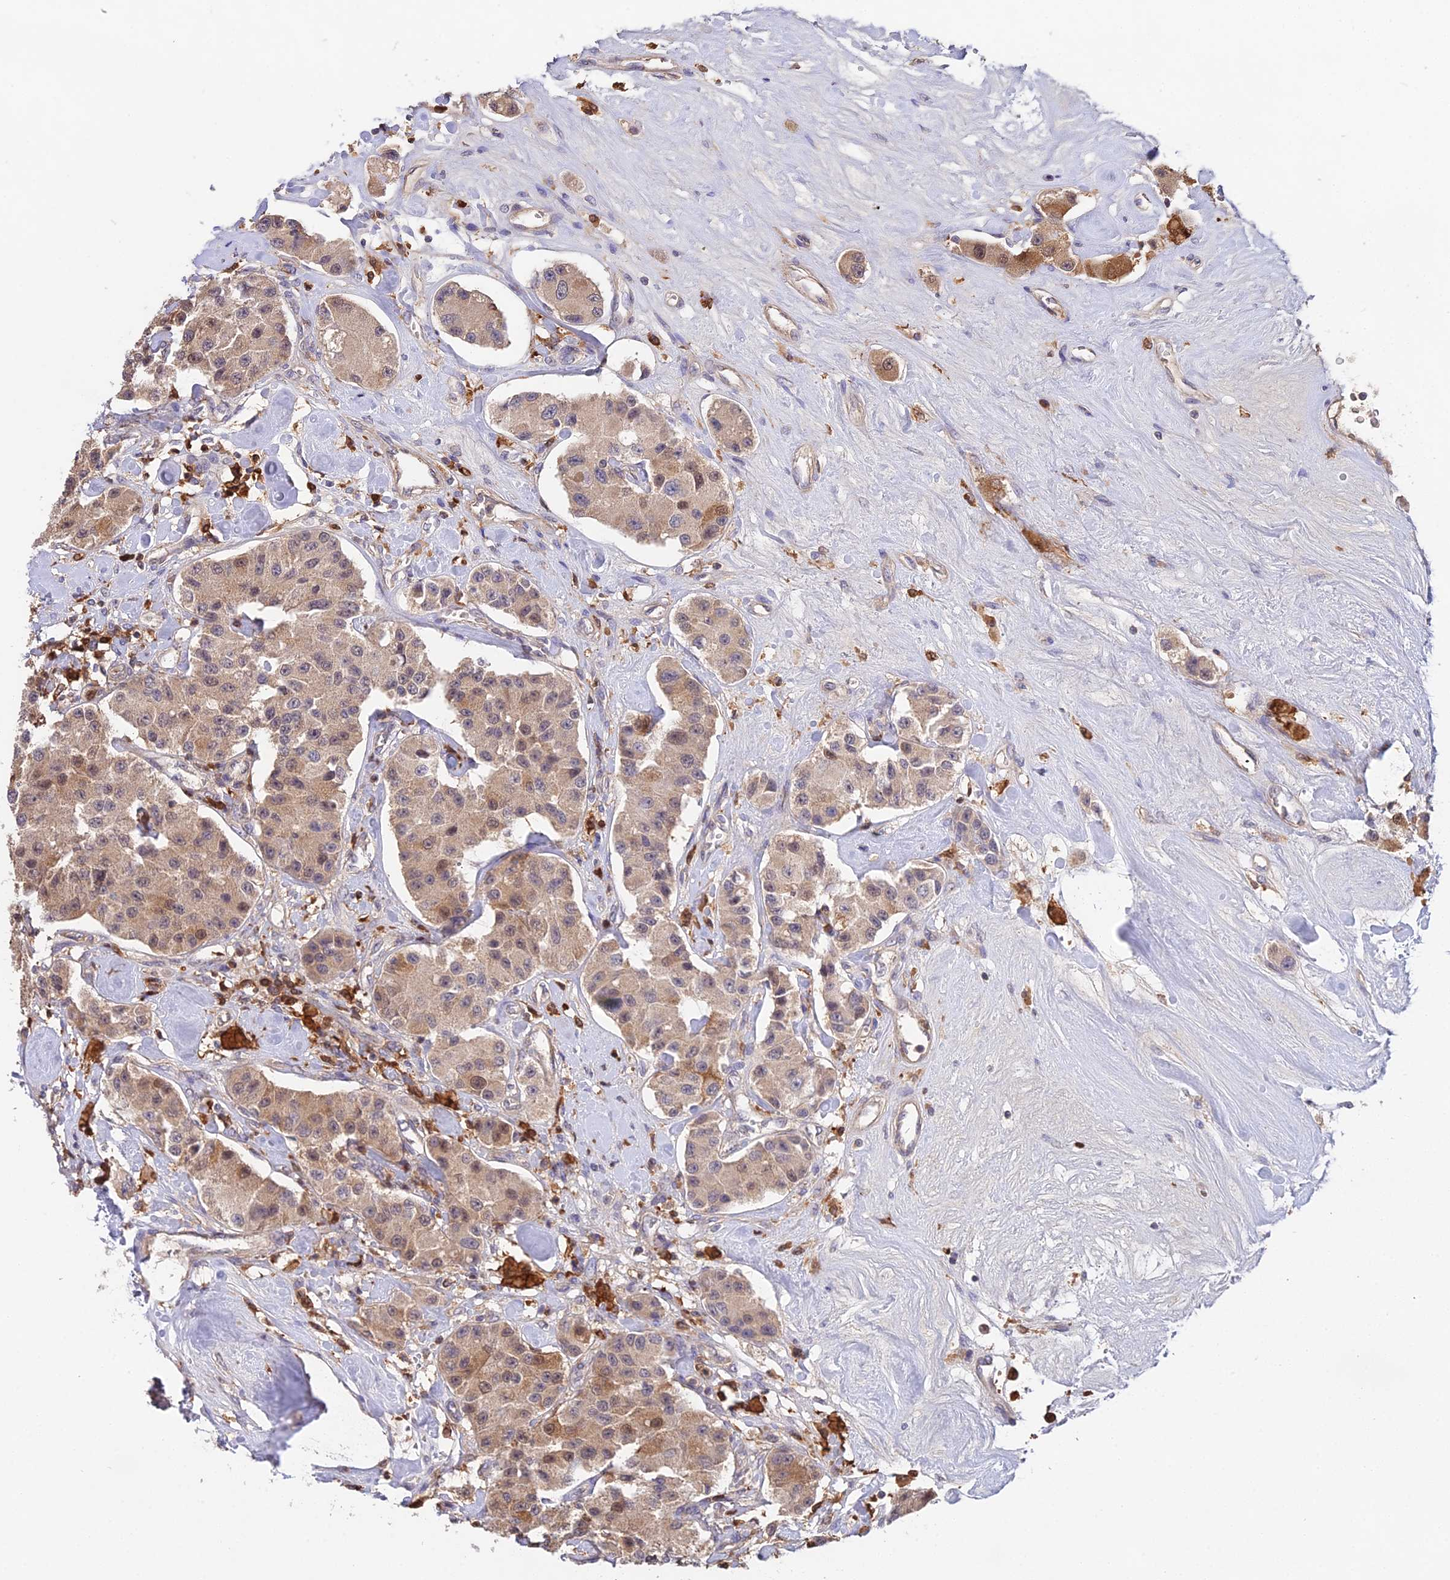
{"staining": {"intensity": "moderate", "quantity": ">75%", "location": "cytoplasmic/membranous,nuclear"}, "tissue": "carcinoid", "cell_type": "Tumor cells", "image_type": "cancer", "snomed": [{"axis": "morphology", "description": "Carcinoid, malignant, NOS"}, {"axis": "topography", "description": "Pancreas"}], "caption": "Brown immunohistochemical staining in human carcinoid exhibits moderate cytoplasmic/membranous and nuclear positivity in about >75% of tumor cells. The staining was performed using DAB to visualize the protein expression in brown, while the nuclei were stained in blue with hematoxylin (Magnification: 20x).", "gene": "FBP1", "patient": {"sex": "male", "age": 41}}